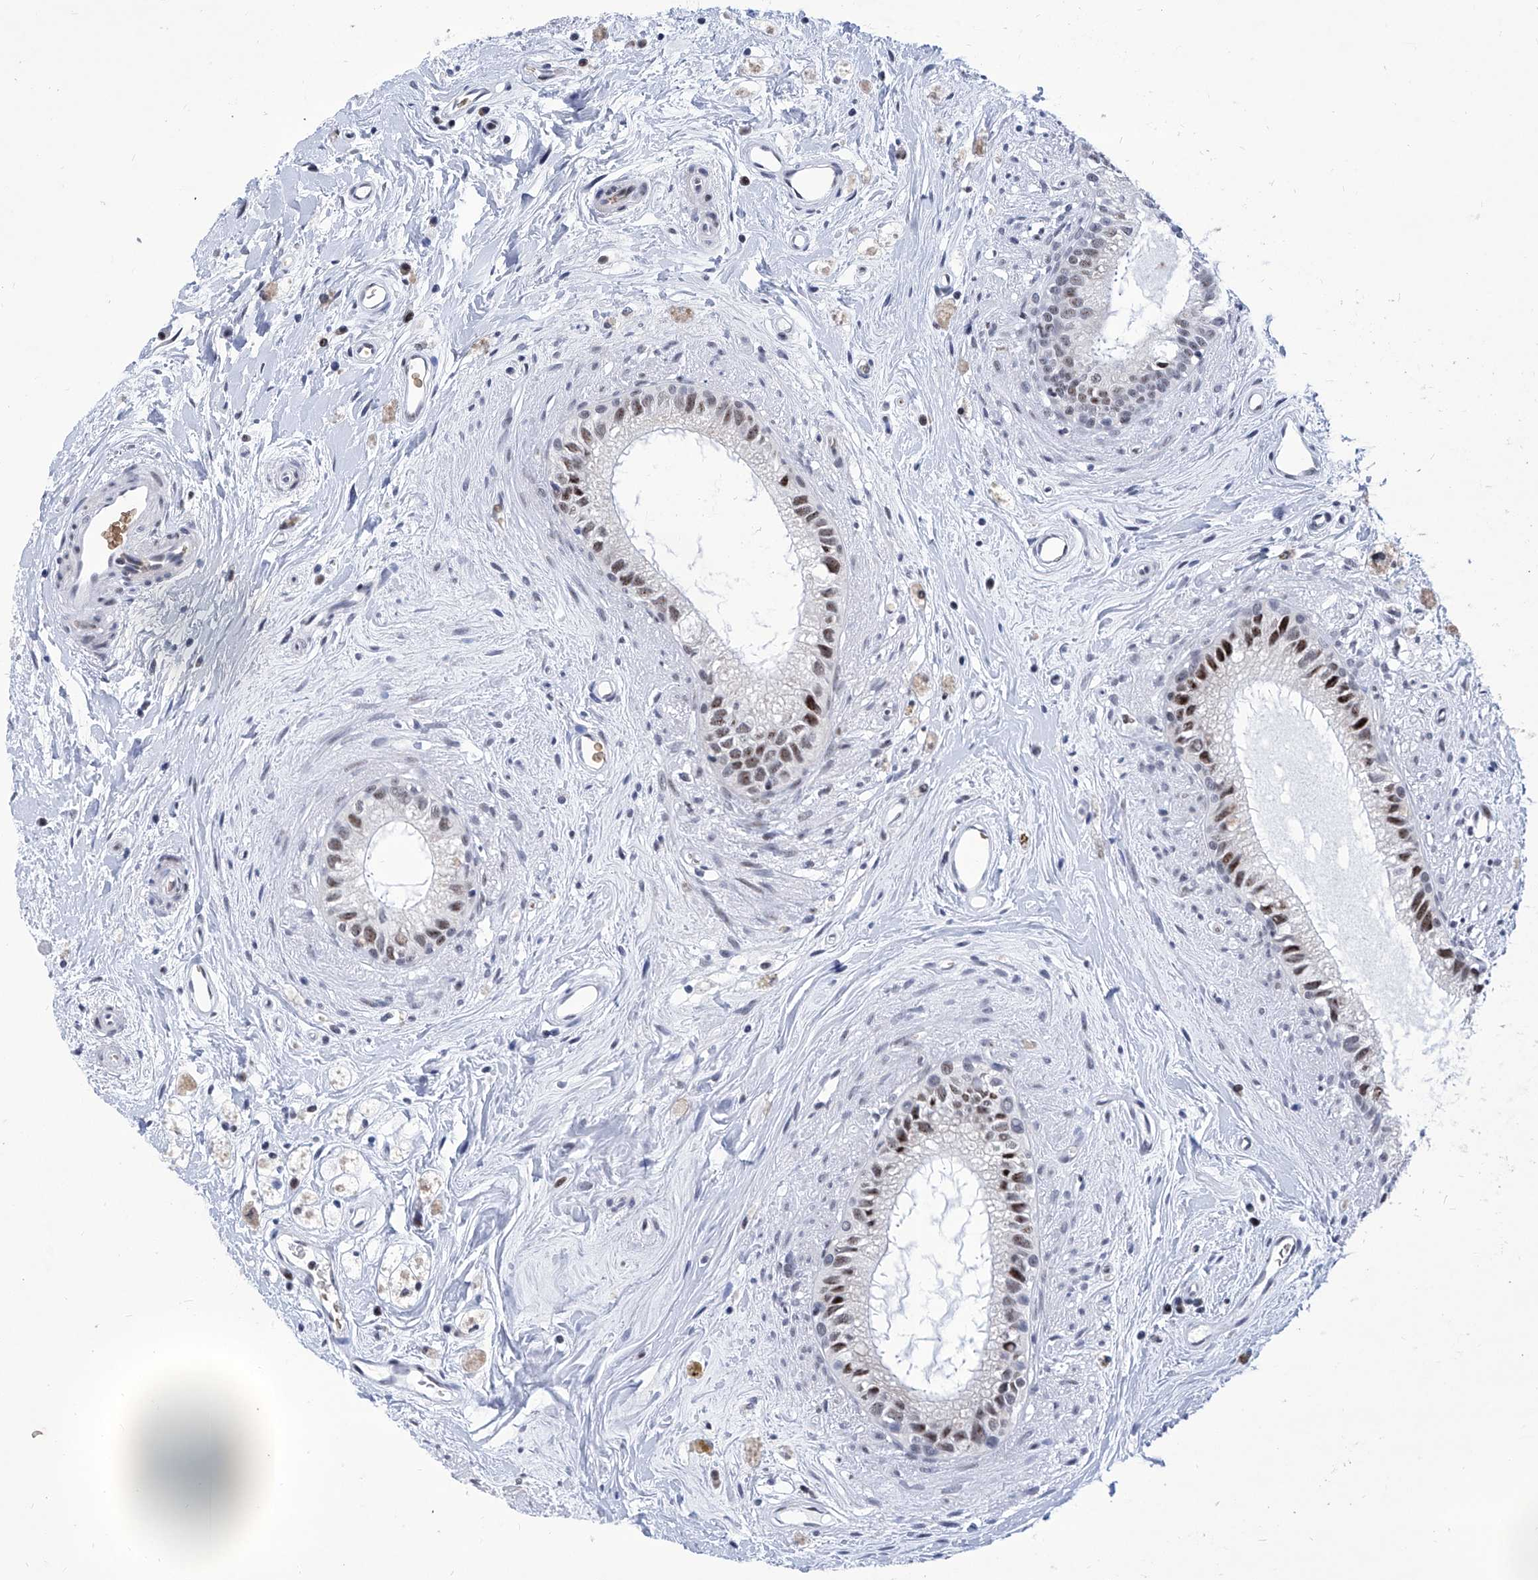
{"staining": {"intensity": "strong", "quantity": "<25%", "location": "nuclear"}, "tissue": "epididymis", "cell_type": "Glandular cells", "image_type": "normal", "snomed": [{"axis": "morphology", "description": "Normal tissue, NOS"}, {"axis": "topography", "description": "Epididymis"}], "caption": "A medium amount of strong nuclear expression is identified in approximately <25% of glandular cells in normal epididymis.", "gene": "SART1", "patient": {"sex": "male", "age": 80}}